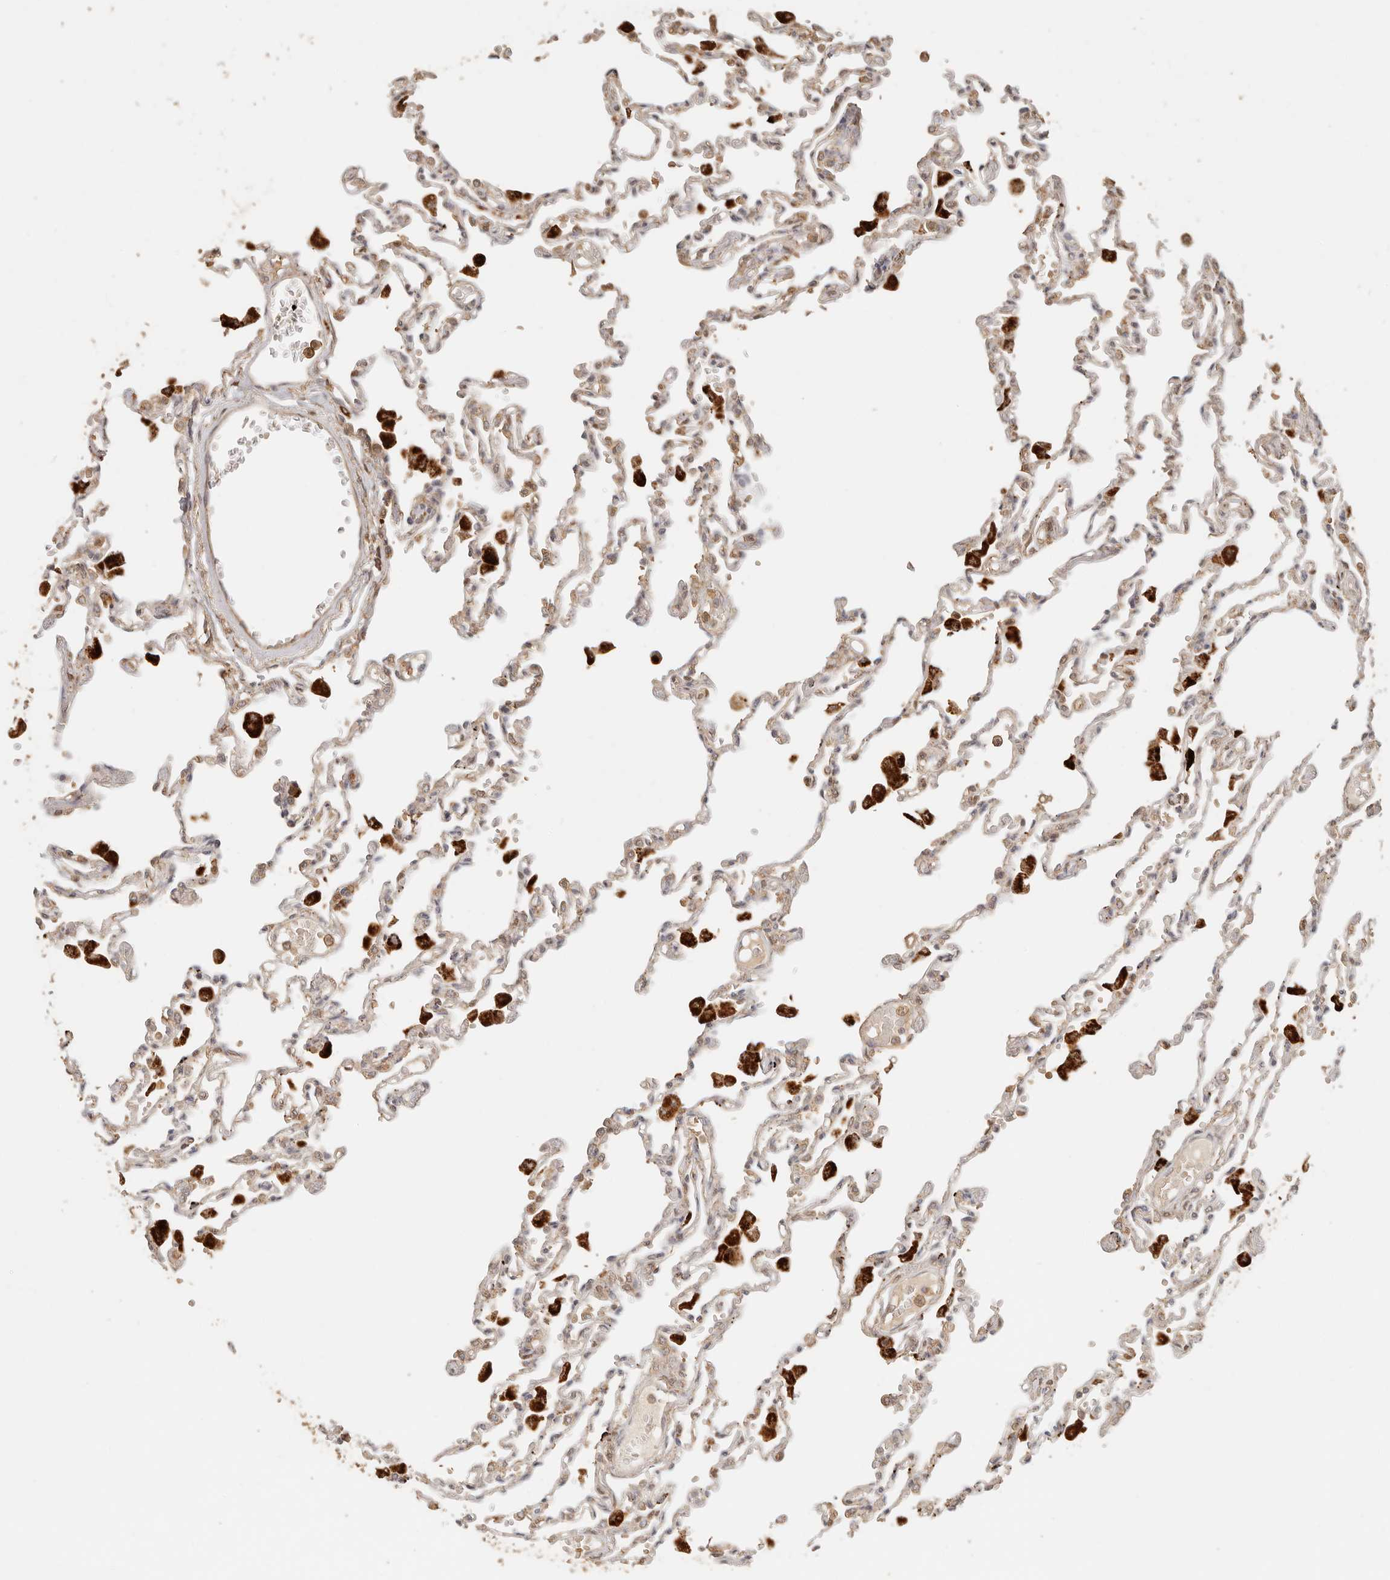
{"staining": {"intensity": "weak", "quantity": "<25%", "location": "cytoplasmic/membranous"}, "tissue": "lung", "cell_type": "Alveolar cells", "image_type": "normal", "snomed": [{"axis": "morphology", "description": "Normal tissue, NOS"}, {"axis": "topography", "description": "Bronchus"}, {"axis": "topography", "description": "Lung"}], "caption": "Immunohistochemistry of normal human lung displays no staining in alveolar cells.", "gene": "INTS11", "patient": {"sex": "female", "age": 49}}